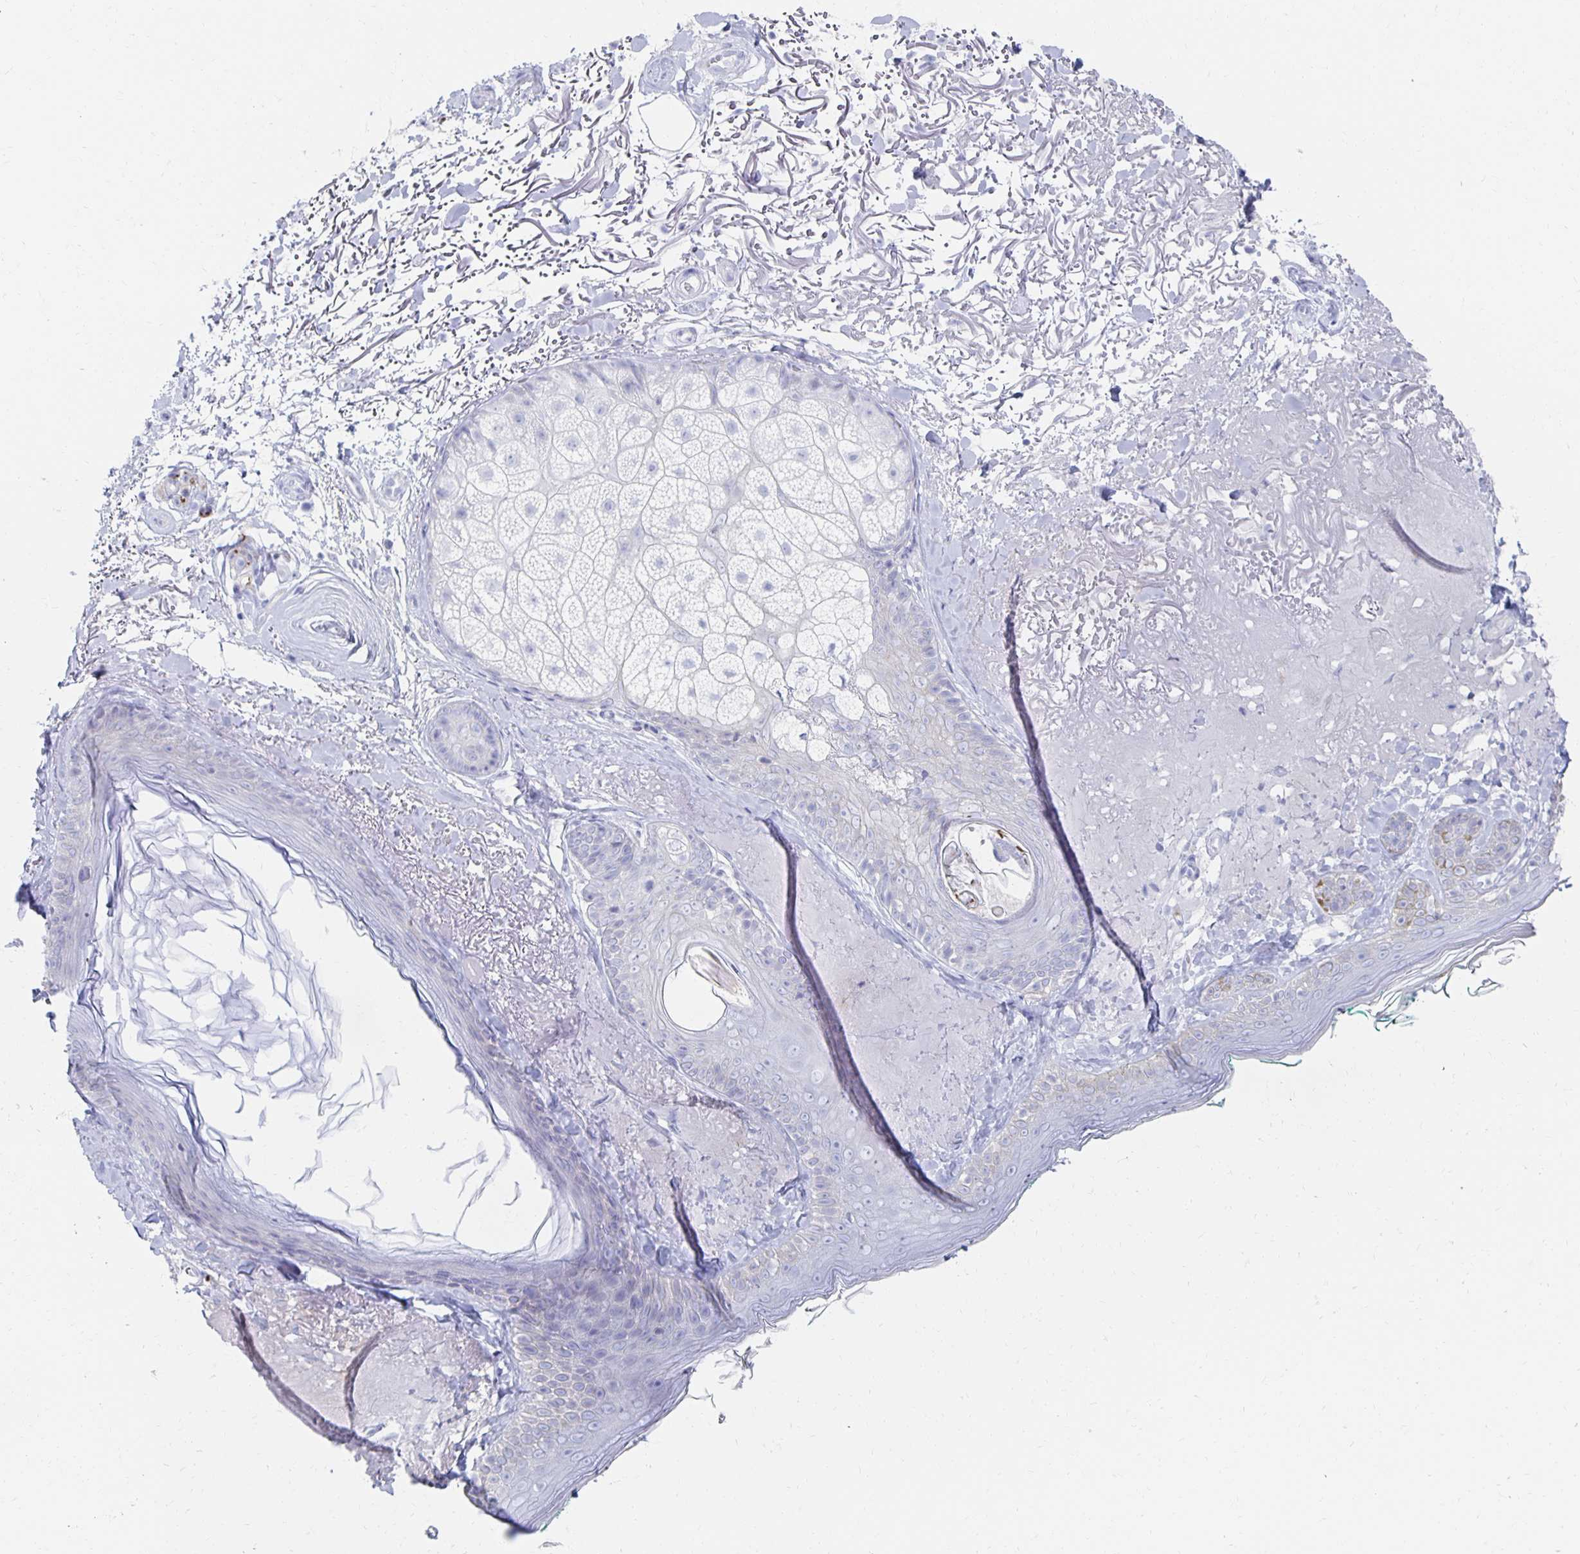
{"staining": {"intensity": "negative", "quantity": "none", "location": "none"}, "tissue": "skin", "cell_type": "Fibroblasts", "image_type": "normal", "snomed": [{"axis": "morphology", "description": "Normal tissue, NOS"}, {"axis": "topography", "description": "Skin"}], "caption": "The immunohistochemistry (IHC) photomicrograph has no significant positivity in fibroblasts of skin.", "gene": "PRDM7", "patient": {"sex": "male", "age": 73}}